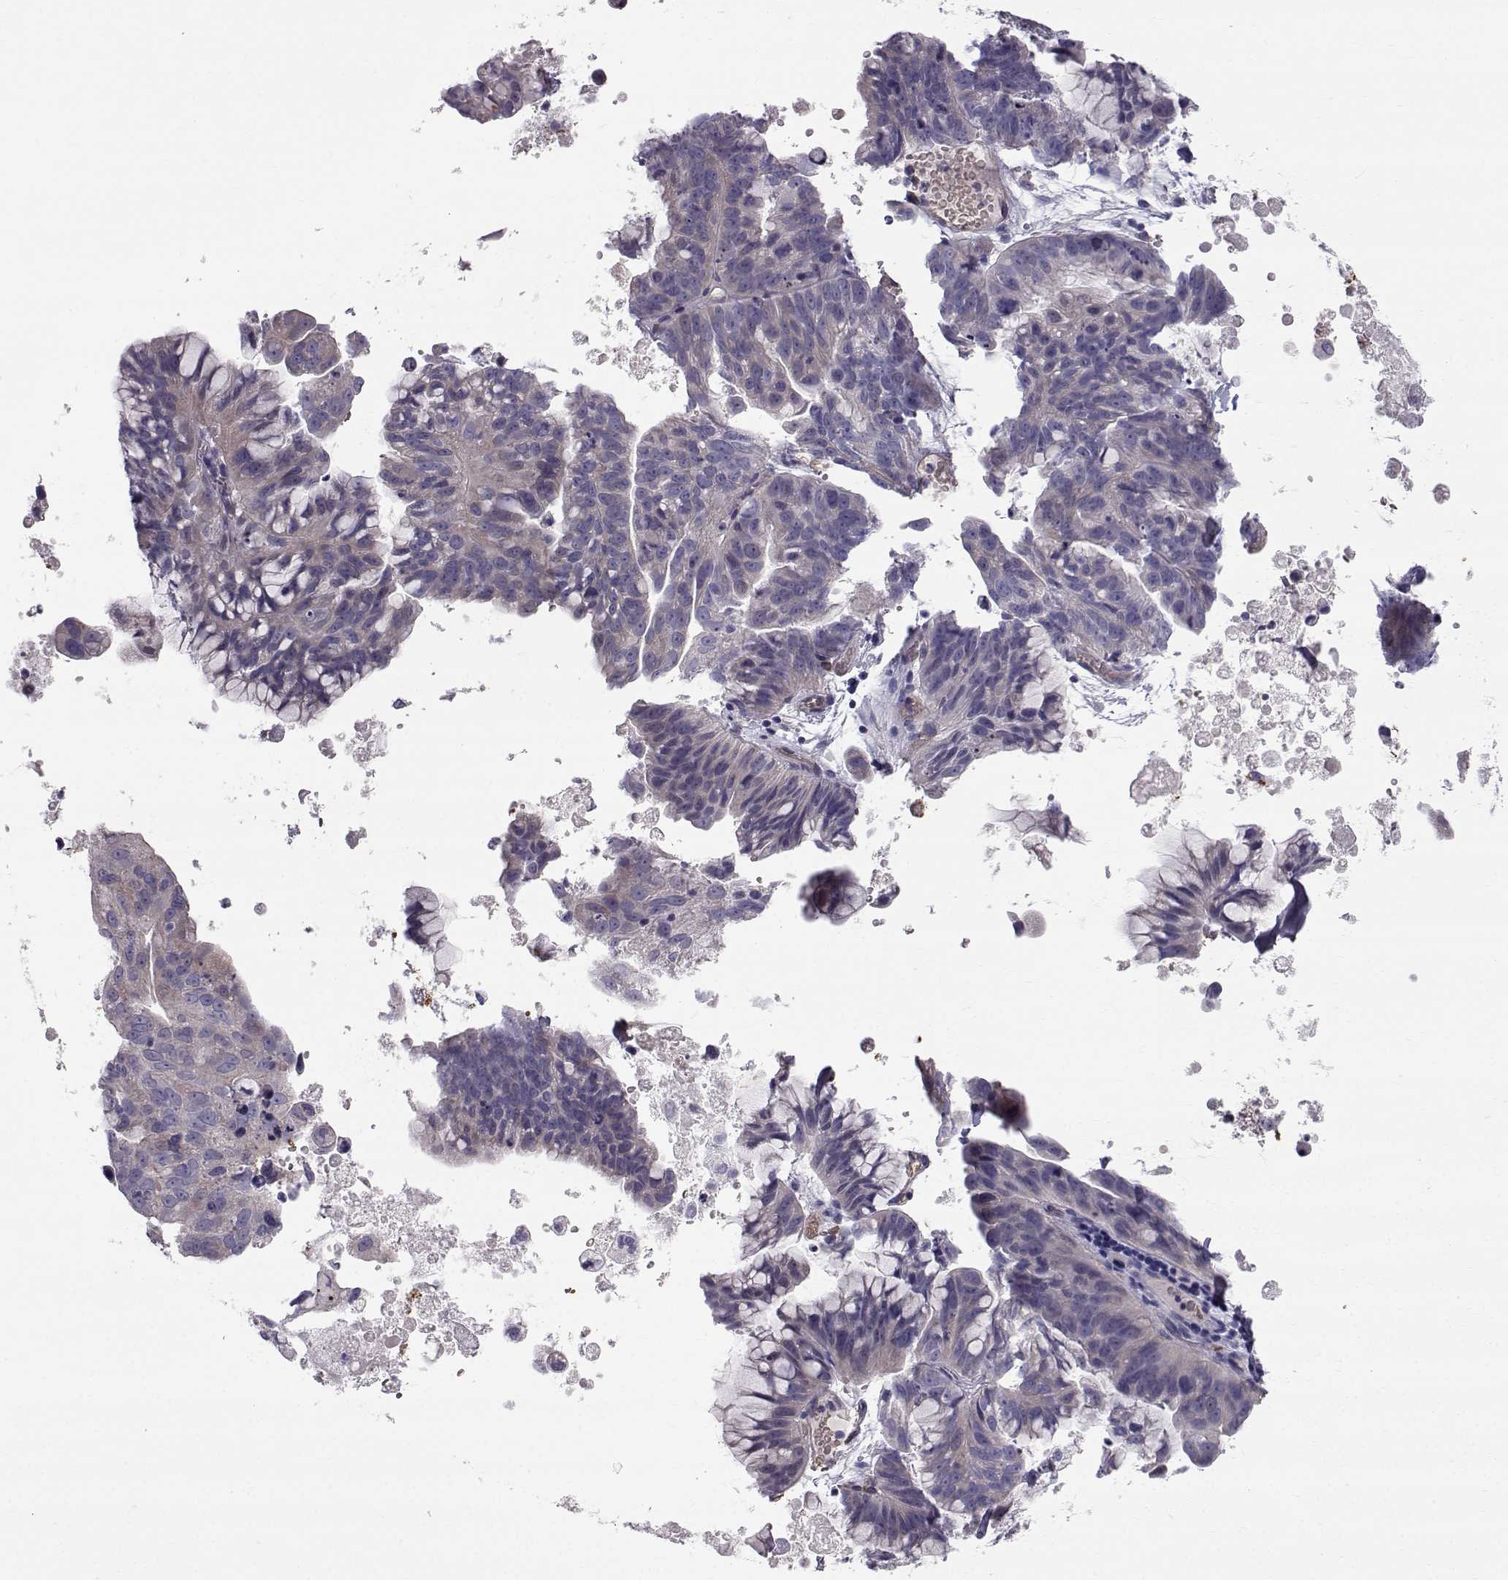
{"staining": {"intensity": "negative", "quantity": "none", "location": "none"}, "tissue": "ovarian cancer", "cell_type": "Tumor cells", "image_type": "cancer", "snomed": [{"axis": "morphology", "description": "Cystadenocarcinoma, mucinous, NOS"}, {"axis": "topography", "description": "Ovary"}], "caption": "An IHC photomicrograph of mucinous cystadenocarcinoma (ovarian) is shown. There is no staining in tumor cells of mucinous cystadenocarcinoma (ovarian). (DAB (3,3'-diaminobenzidine) immunohistochemistry (IHC), high magnification).", "gene": "QPCT", "patient": {"sex": "female", "age": 76}}